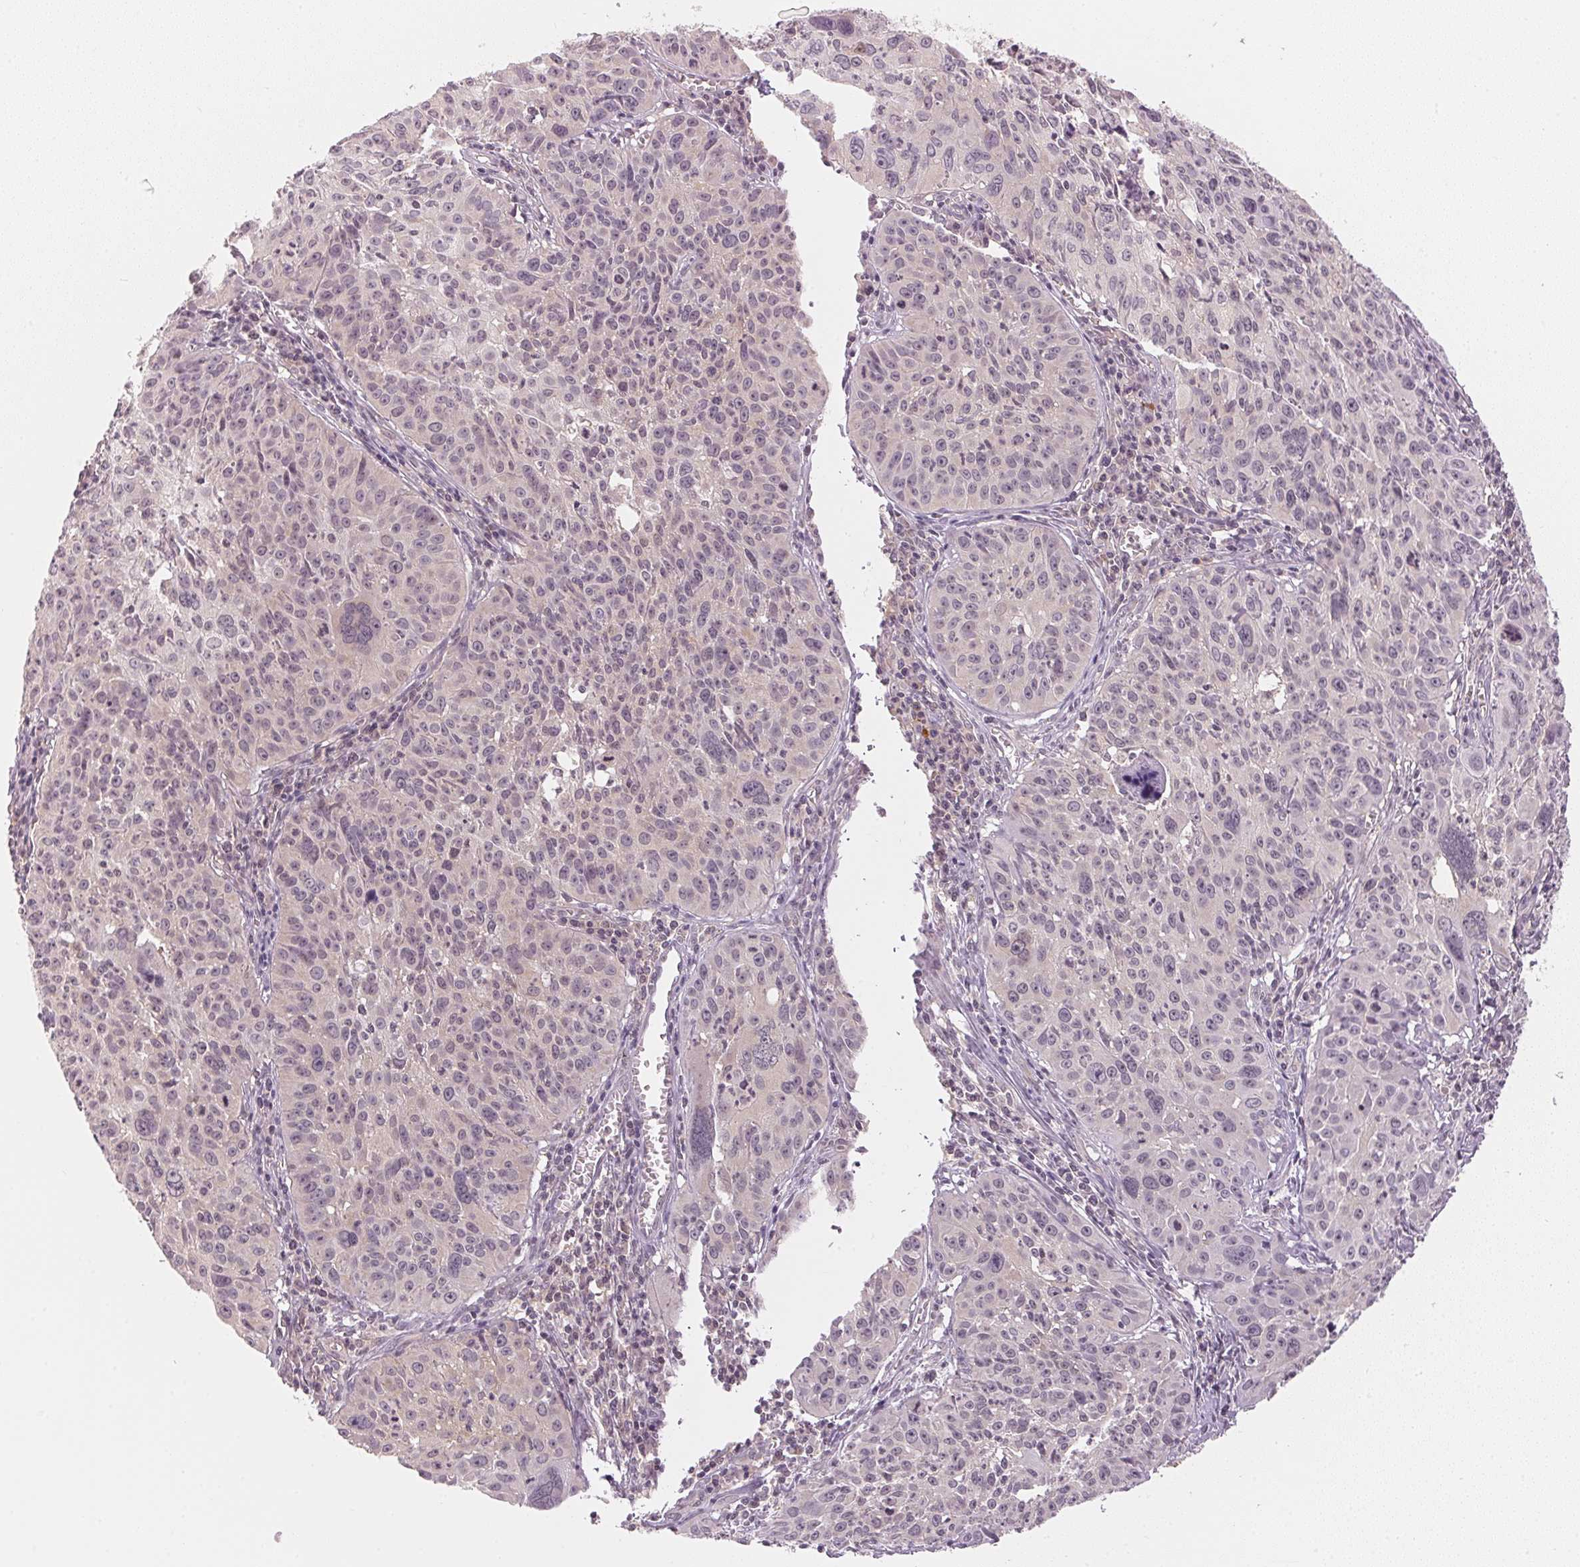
{"staining": {"intensity": "negative", "quantity": "none", "location": "none"}, "tissue": "cervical cancer", "cell_type": "Tumor cells", "image_type": "cancer", "snomed": [{"axis": "morphology", "description": "Squamous cell carcinoma, NOS"}, {"axis": "topography", "description": "Cervix"}], "caption": "A histopathology image of cervical cancer stained for a protein demonstrates no brown staining in tumor cells.", "gene": "KPRP", "patient": {"sex": "female", "age": 31}}